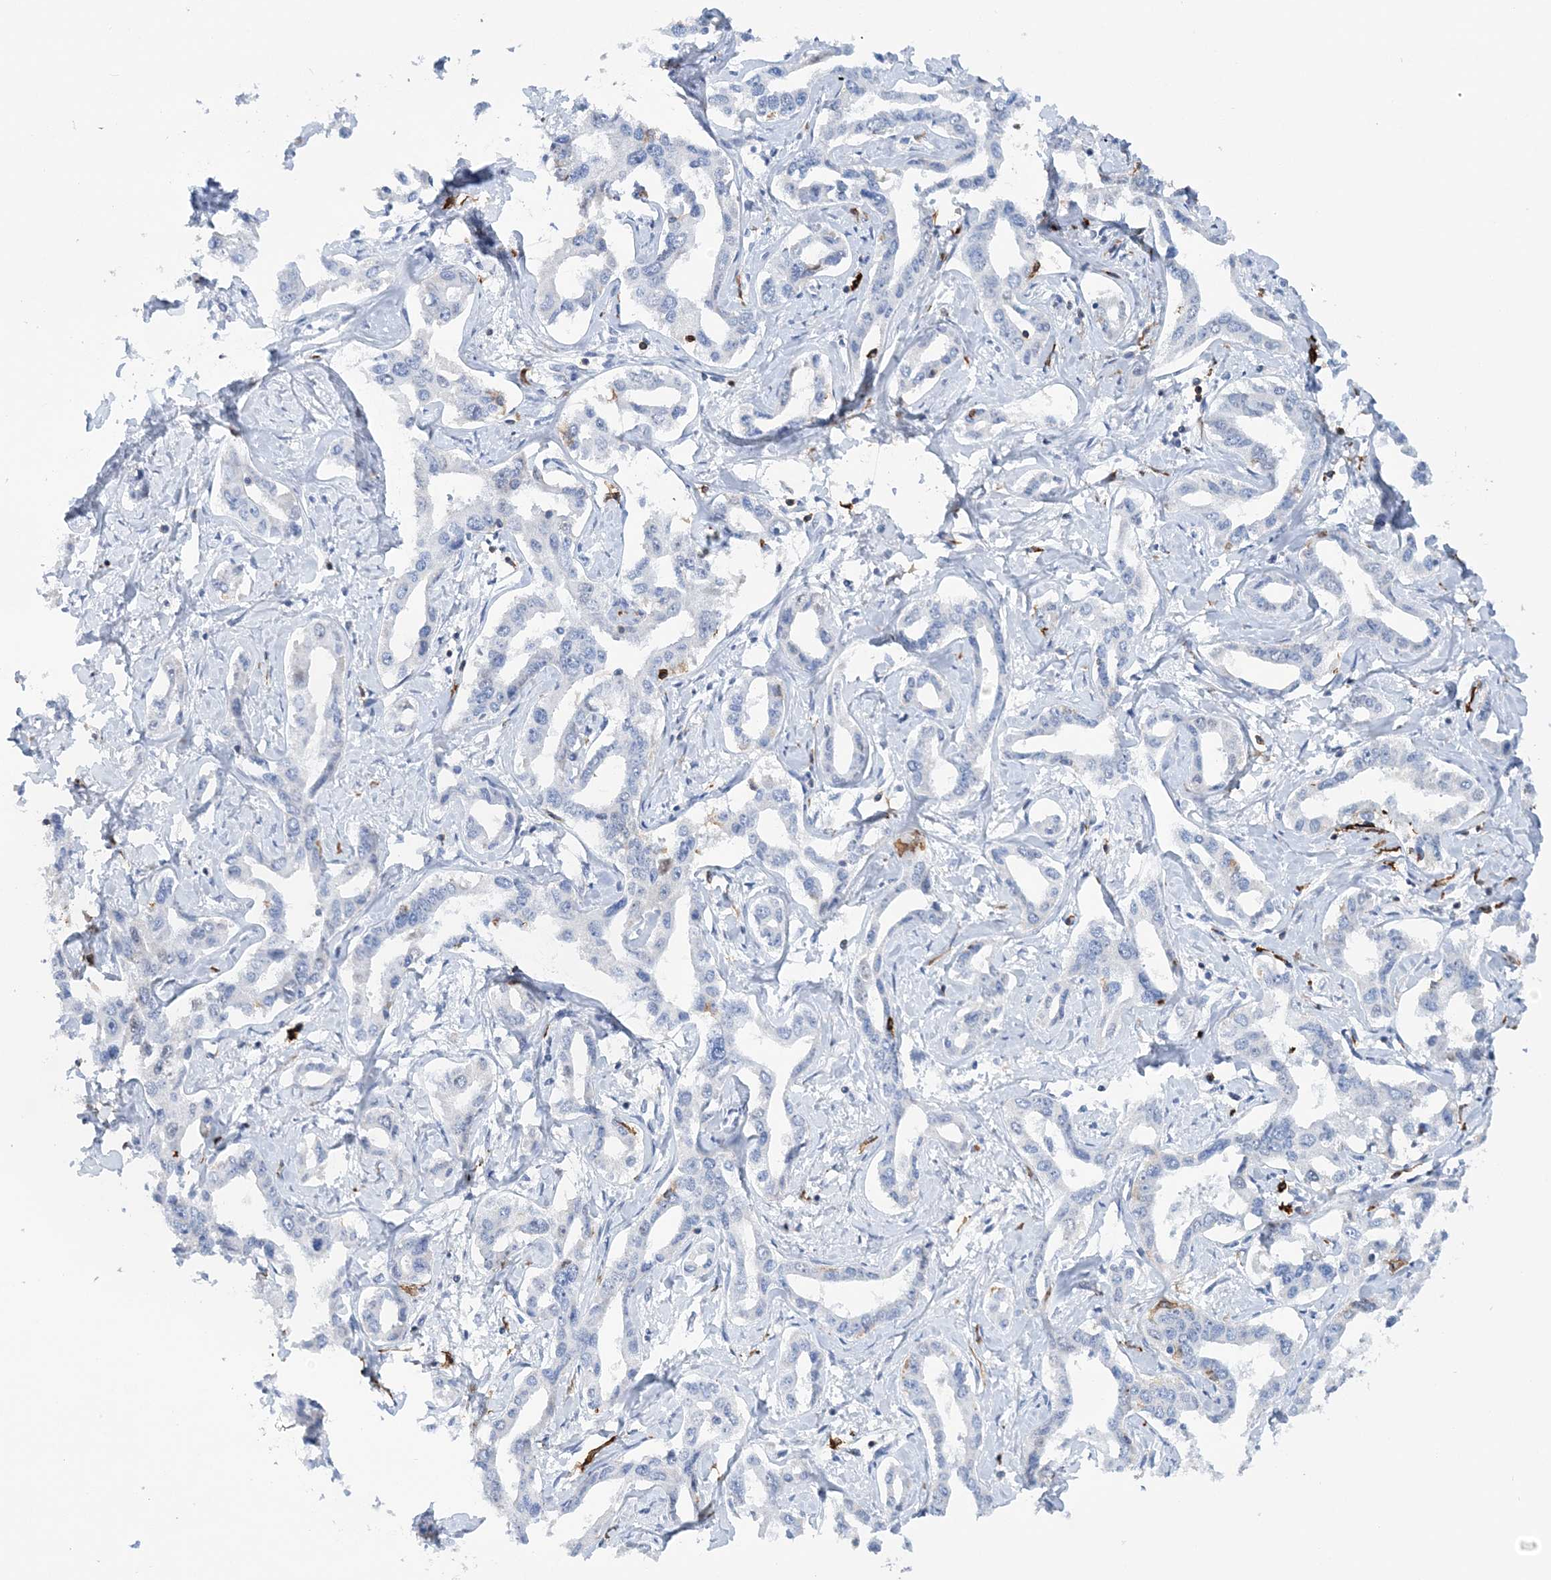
{"staining": {"intensity": "negative", "quantity": "none", "location": "none"}, "tissue": "liver cancer", "cell_type": "Tumor cells", "image_type": "cancer", "snomed": [{"axis": "morphology", "description": "Cholangiocarcinoma"}, {"axis": "topography", "description": "Liver"}], "caption": "A histopathology image of liver cancer stained for a protein reveals no brown staining in tumor cells. The staining was performed using DAB to visualize the protein expression in brown, while the nuclei were stained in blue with hematoxylin (Magnification: 20x).", "gene": "PRMT9", "patient": {"sex": "male", "age": 59}}